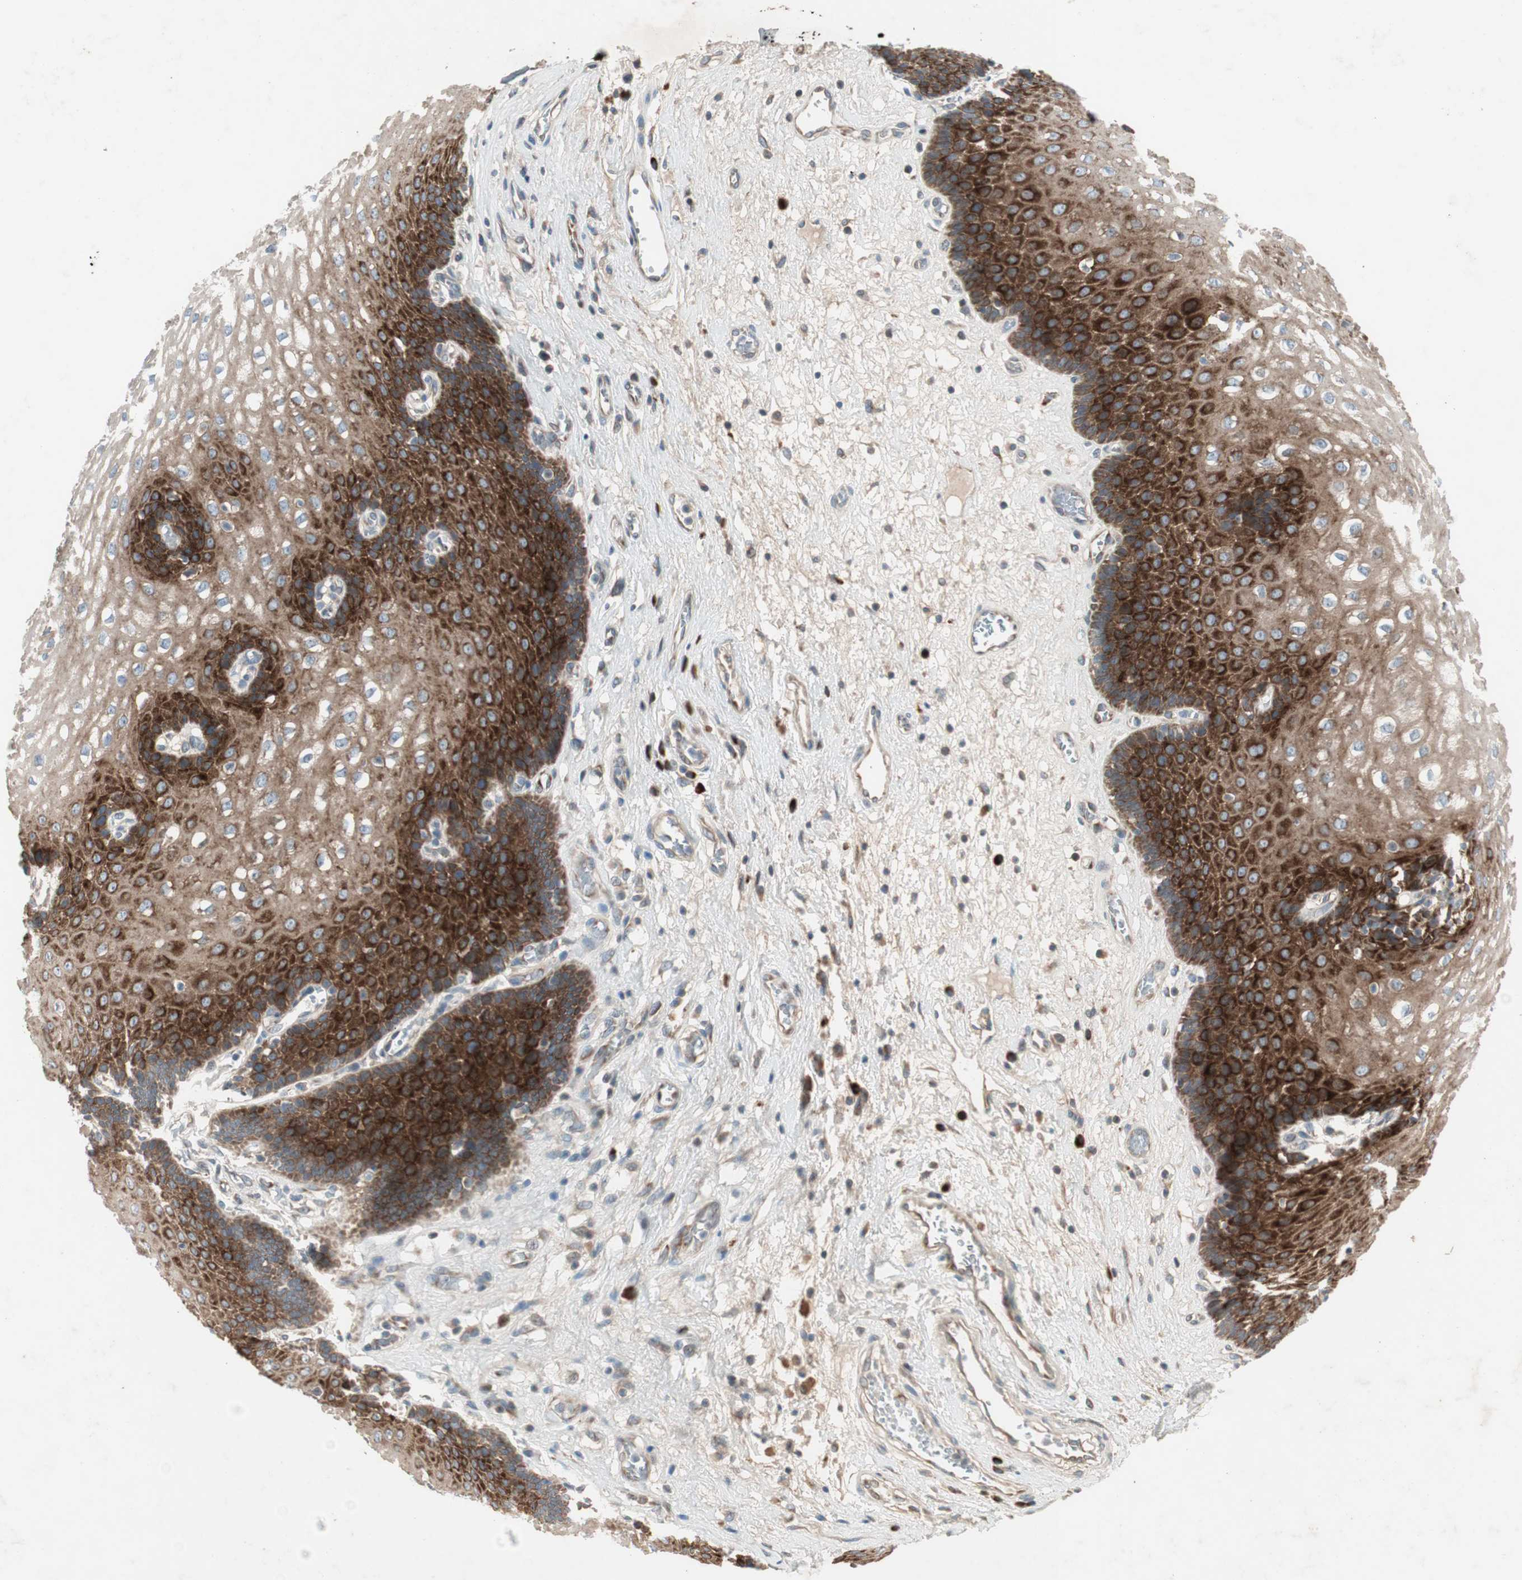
{"staining": {"intensity": "strong", "quantity": ">75%", "location": "cytoplasmic/membranous"}, "tissue": "esophagus", "cell_type": "Squamous epithelial cells", "image_type": "normal", "snomed": [{"axis": "morphology", "description": "Normal tissue, NOS"}, {"axis": "topography", "description": "Esophagus"}], "caption": "Immunohistochemistry (DAB) staining of normal human esophagus reveals strong cytoplasmic/membranous protein staining in approximately >75% of squamous epithelial cells. The protein of interest is shown in brown color, while the nuclei are stained blue.", "gene": "APOO", "patient": {"sex": "male", "age": 48}}